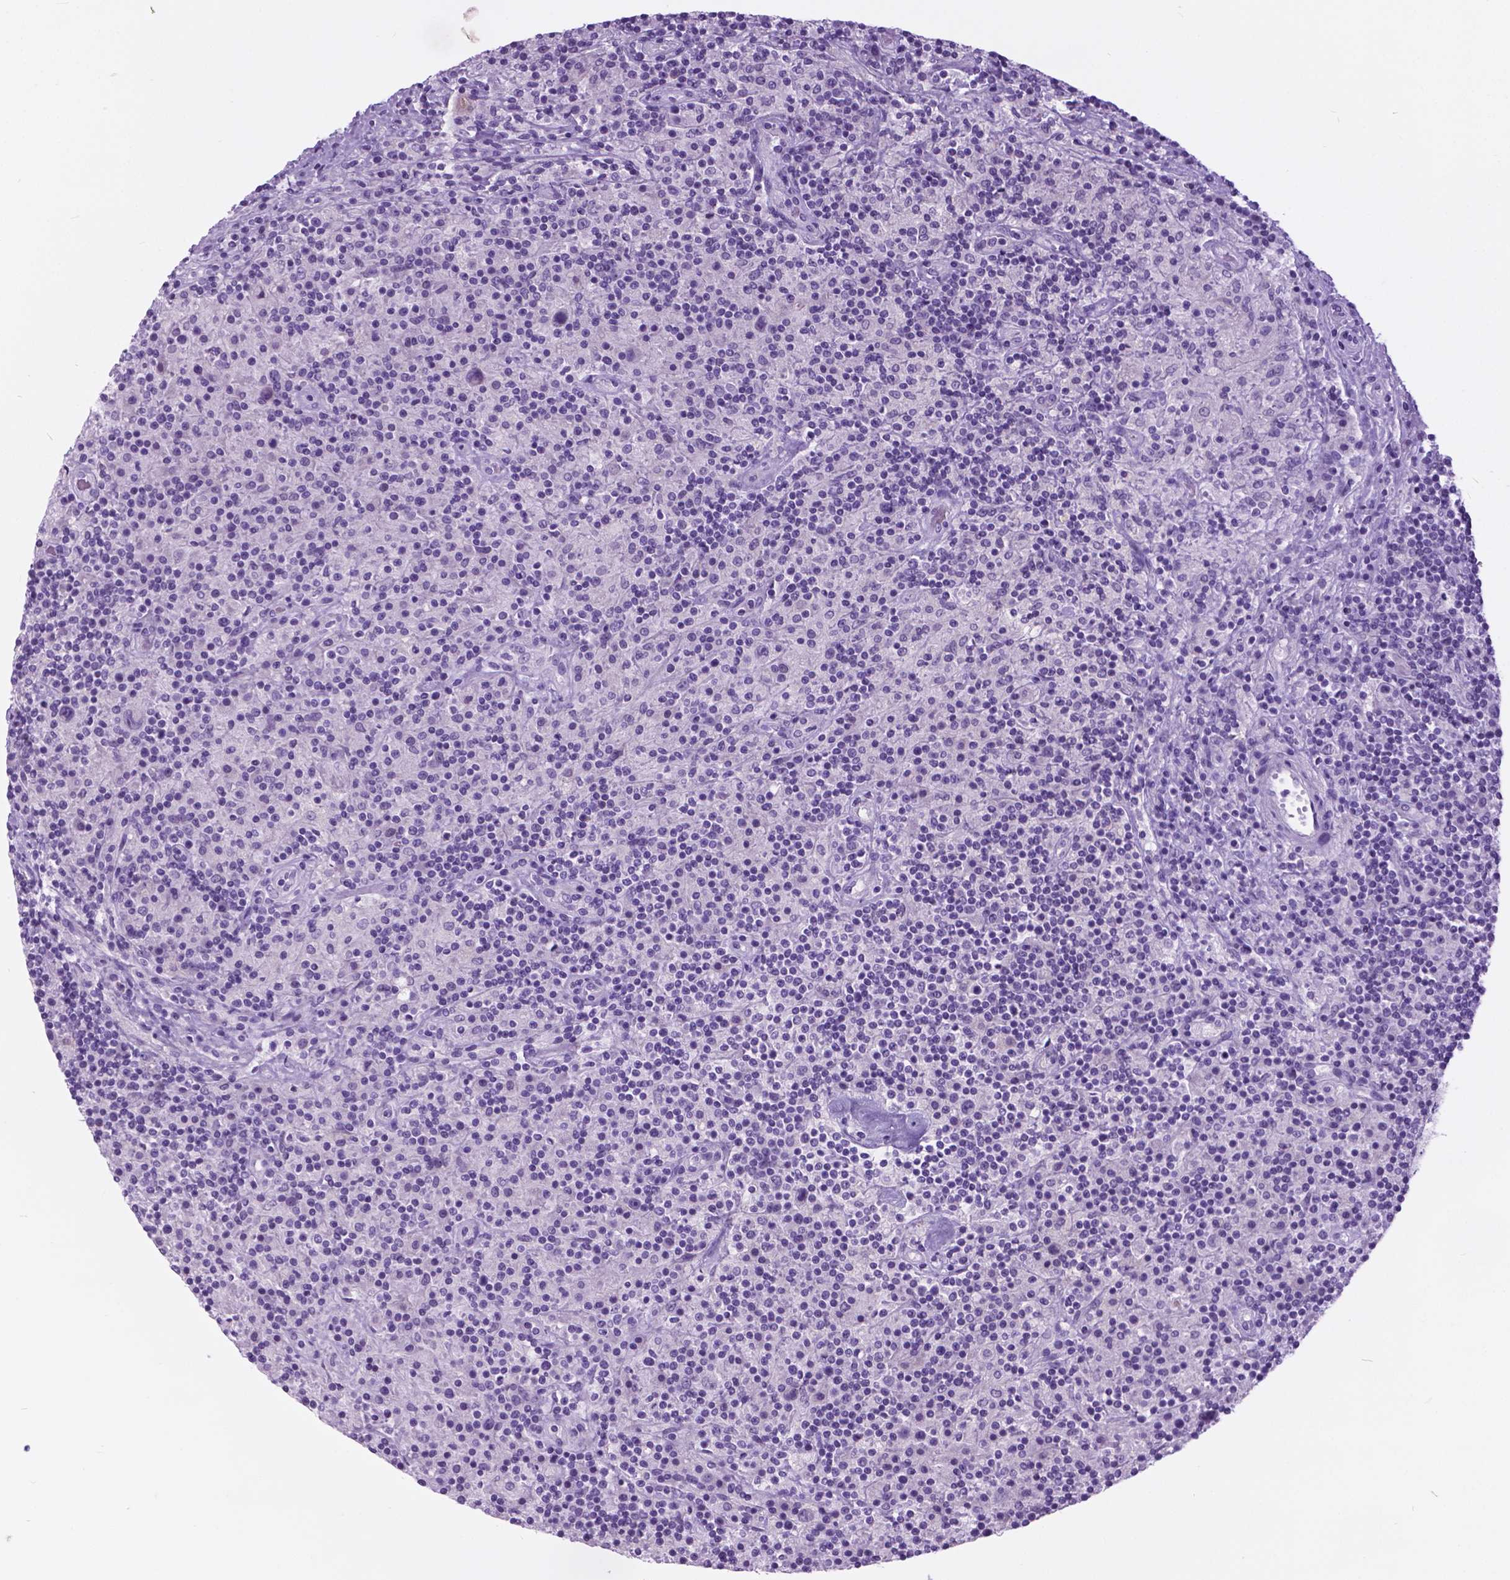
{"staining": {"intensity": "negative", "quantity": "none", "location": "none"}, "tissue": "lymphoma", "cell_type": "Tumor cells", "image_type": "cancer", "snomed": [{"axis": "morphology", "description": "Hodgkin's disease, NOS"}, {"axis": "topography", "description": "Lymph node"}], "caption": "Immunohistochemistry photomicrograph of human Hodgkin's disease stained for a protein (brown), which displays no positivity in tumor cells.", "gene": "ARMS2", "patient": {"sex": "male", "age": 70}}